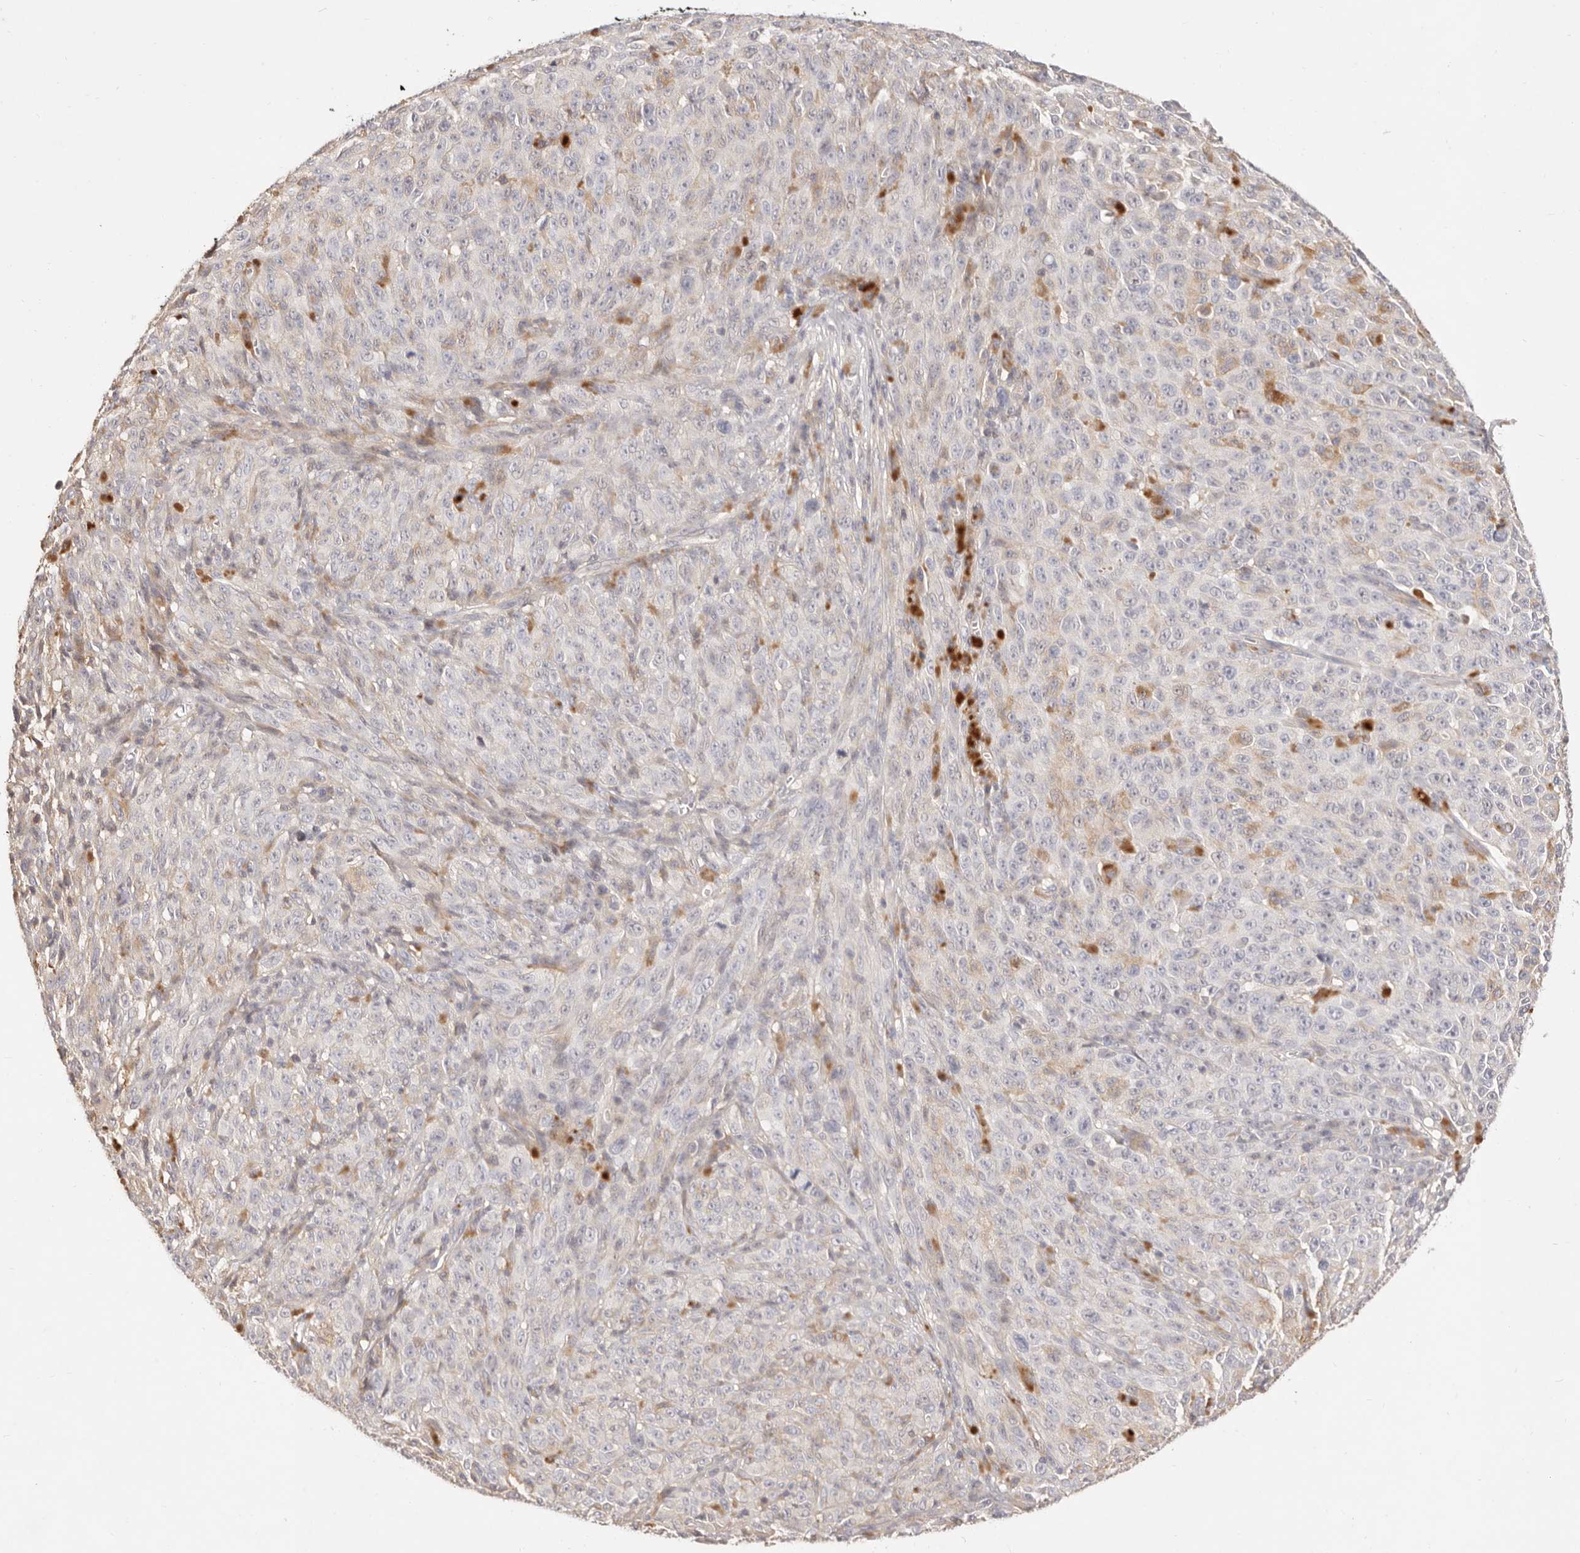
{"staining": {"intensity": "weak", "quantity": "<25%", "location": "cytoplasmic/membranous"}, "tissue": "melanoma", "cell_type": "Tumor cells", "image_type": "cancer", "snomed": [{"axis": "morphology", "description": "Malignant melanoma, NOS"}, {"axis": "topography", "description": "Skin"}], "caption": "An image of malignant melanoma stained for a protein demonstrates no brown staining in tumor cells.", "gene": "CXADR", "patient": {"sex": "female", "age": 82}}